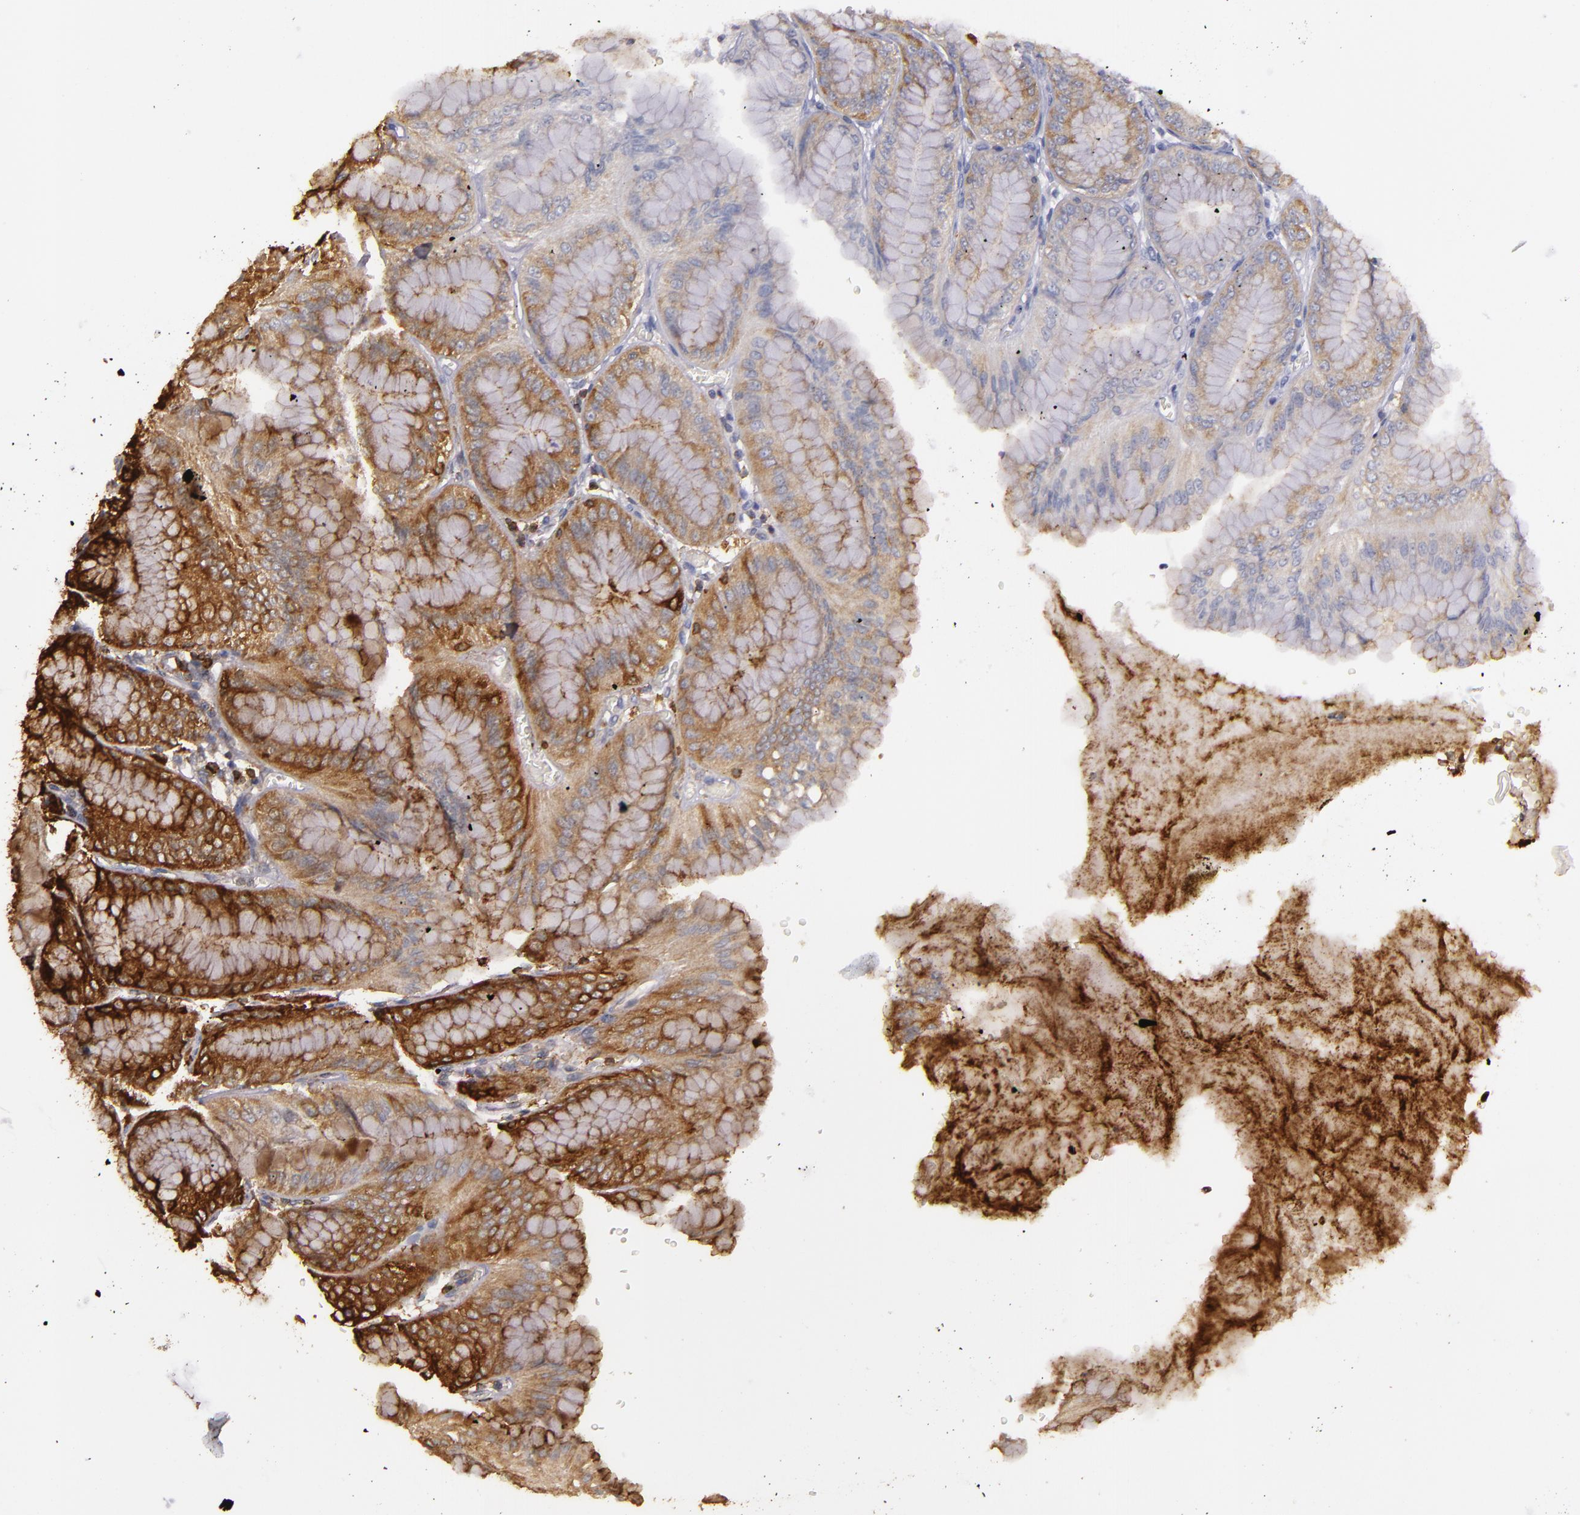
{"staining": {"intensity": "strong", "quantity": ">75%", "location": "cytoplasmic/membranous"}, "tissue": "stomach", "cell_type": "Glandular cells", "image_type": "normal", "snomed": [{"axis": "morphology", "description": "Normal tissue, NOS"}, {"axis": "topography", "description": "Stomach, lower"}], "caption": "Approximately >75% of glandular cells in unremarkable human stomach display strong cytoplasmic/membranous protein positivity as visualized by brown immunohistochemical staining.", "gene": "SLC9A3R1", "patient": {"sex": "male", "age": 71}}